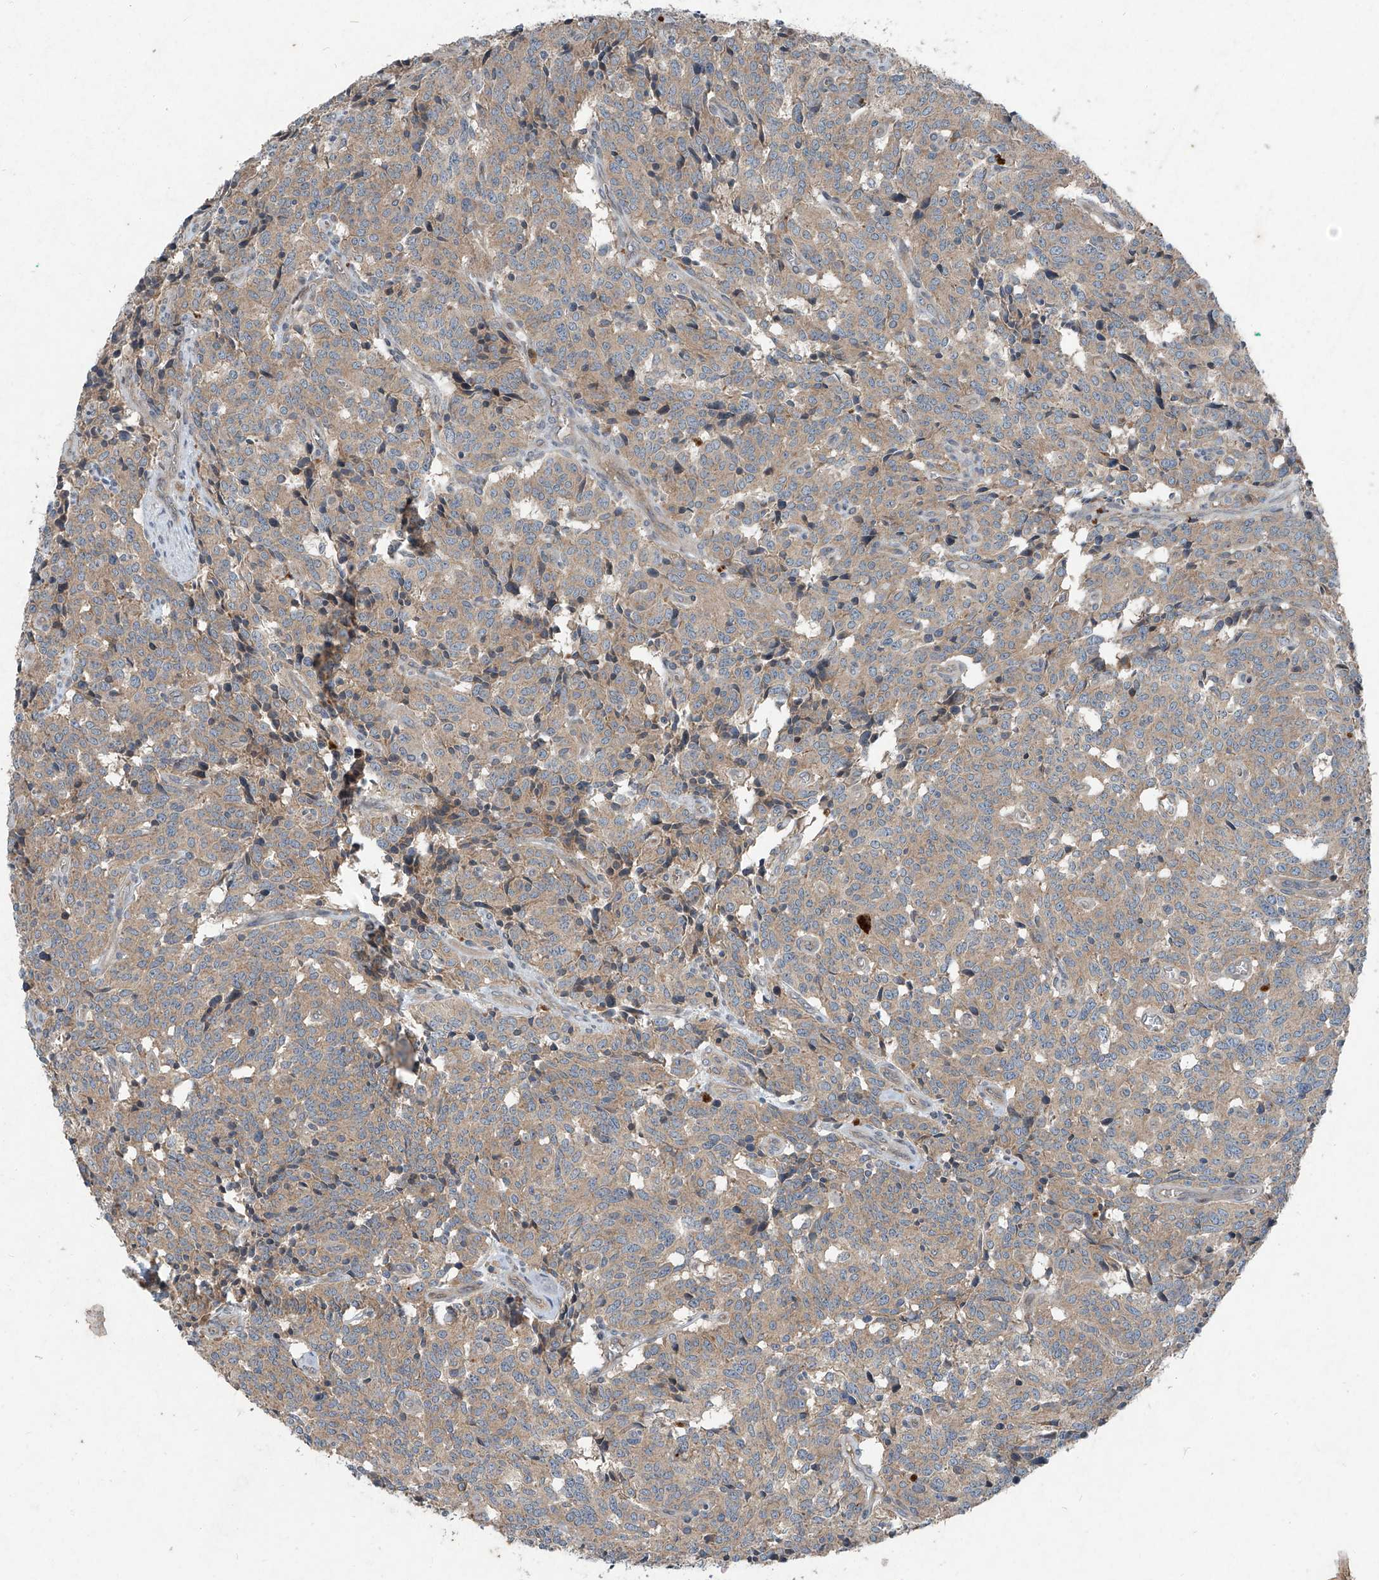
{"staining": {"intensity": "weak", "quantity": ">75%", "location": "cytoplasmic/membranous"}, "tissue": "carcinoid", "cell_type": "Tumor cells", "image_type": "cancer", "snomed": [{"axis": "morphology", "description": "Carcinoid, malignant, NOS"}, {"axis": "topography", "description": "Lung"}], "caption": "Human malignant carcinoid stained for a protein (brown) demonstrates weak cytoplasmic/membranous positive expression in about >75% of tumor cells.", "gene": "FOXRED2", "patient": {"sex": "female", "age": 46}}